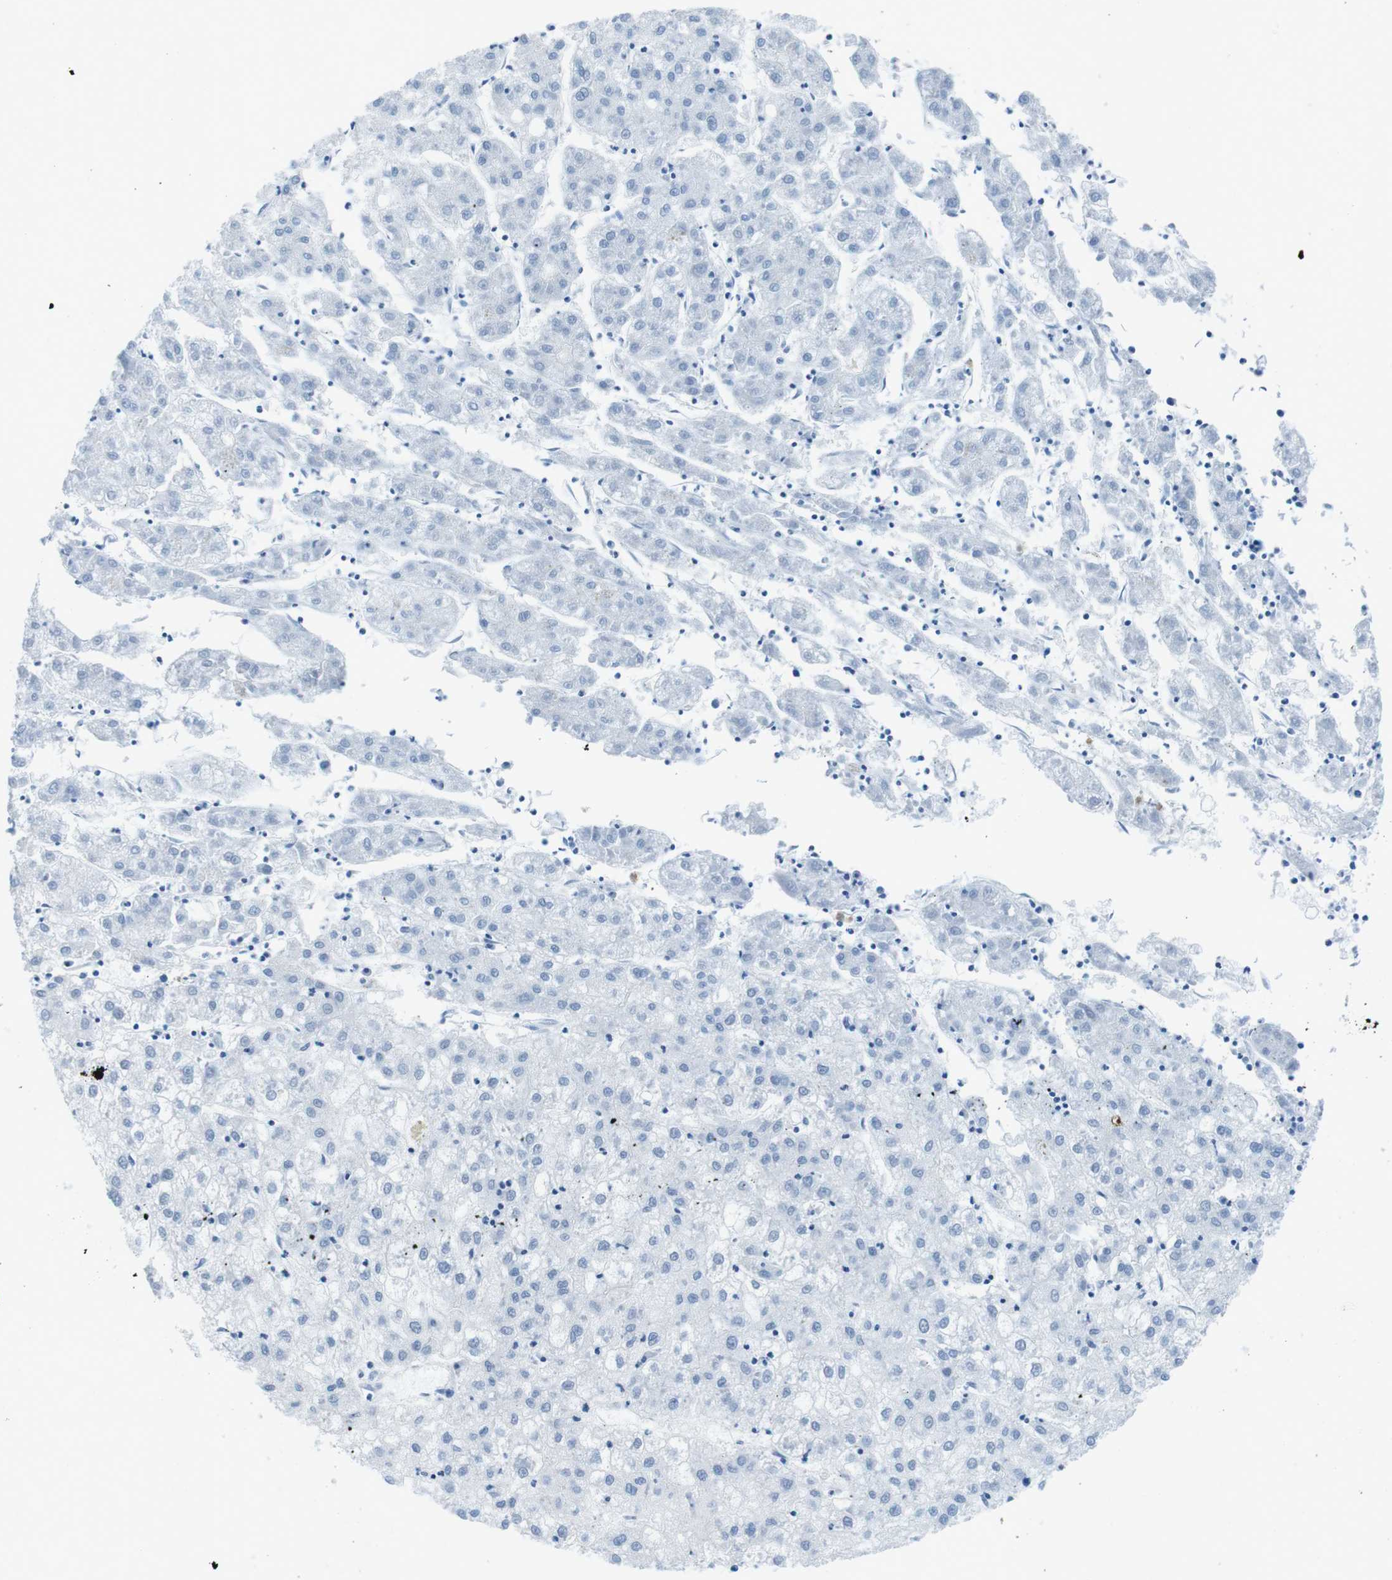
{"staining": {"intensity": "negative", "quantity": "none", "location": "none"}, "tissue": "liver cancer", "cell_type": "Tumor cells", "image_type": "cancer", "snomed": [{"axis": "morphology", "description": "Carcinoma, Hepatocellular, NOS"}, {"axis": "topography", "description": "Liver"}], "caption": "Immunohistochemistry micrograph of liver cancer (hepatocellular carcinoma) stained for a protein (brown), which demonstrates no positivity in tumor cells.", "gene": "CTAG1B", "patient": {"sex": "male", "age": 72}}